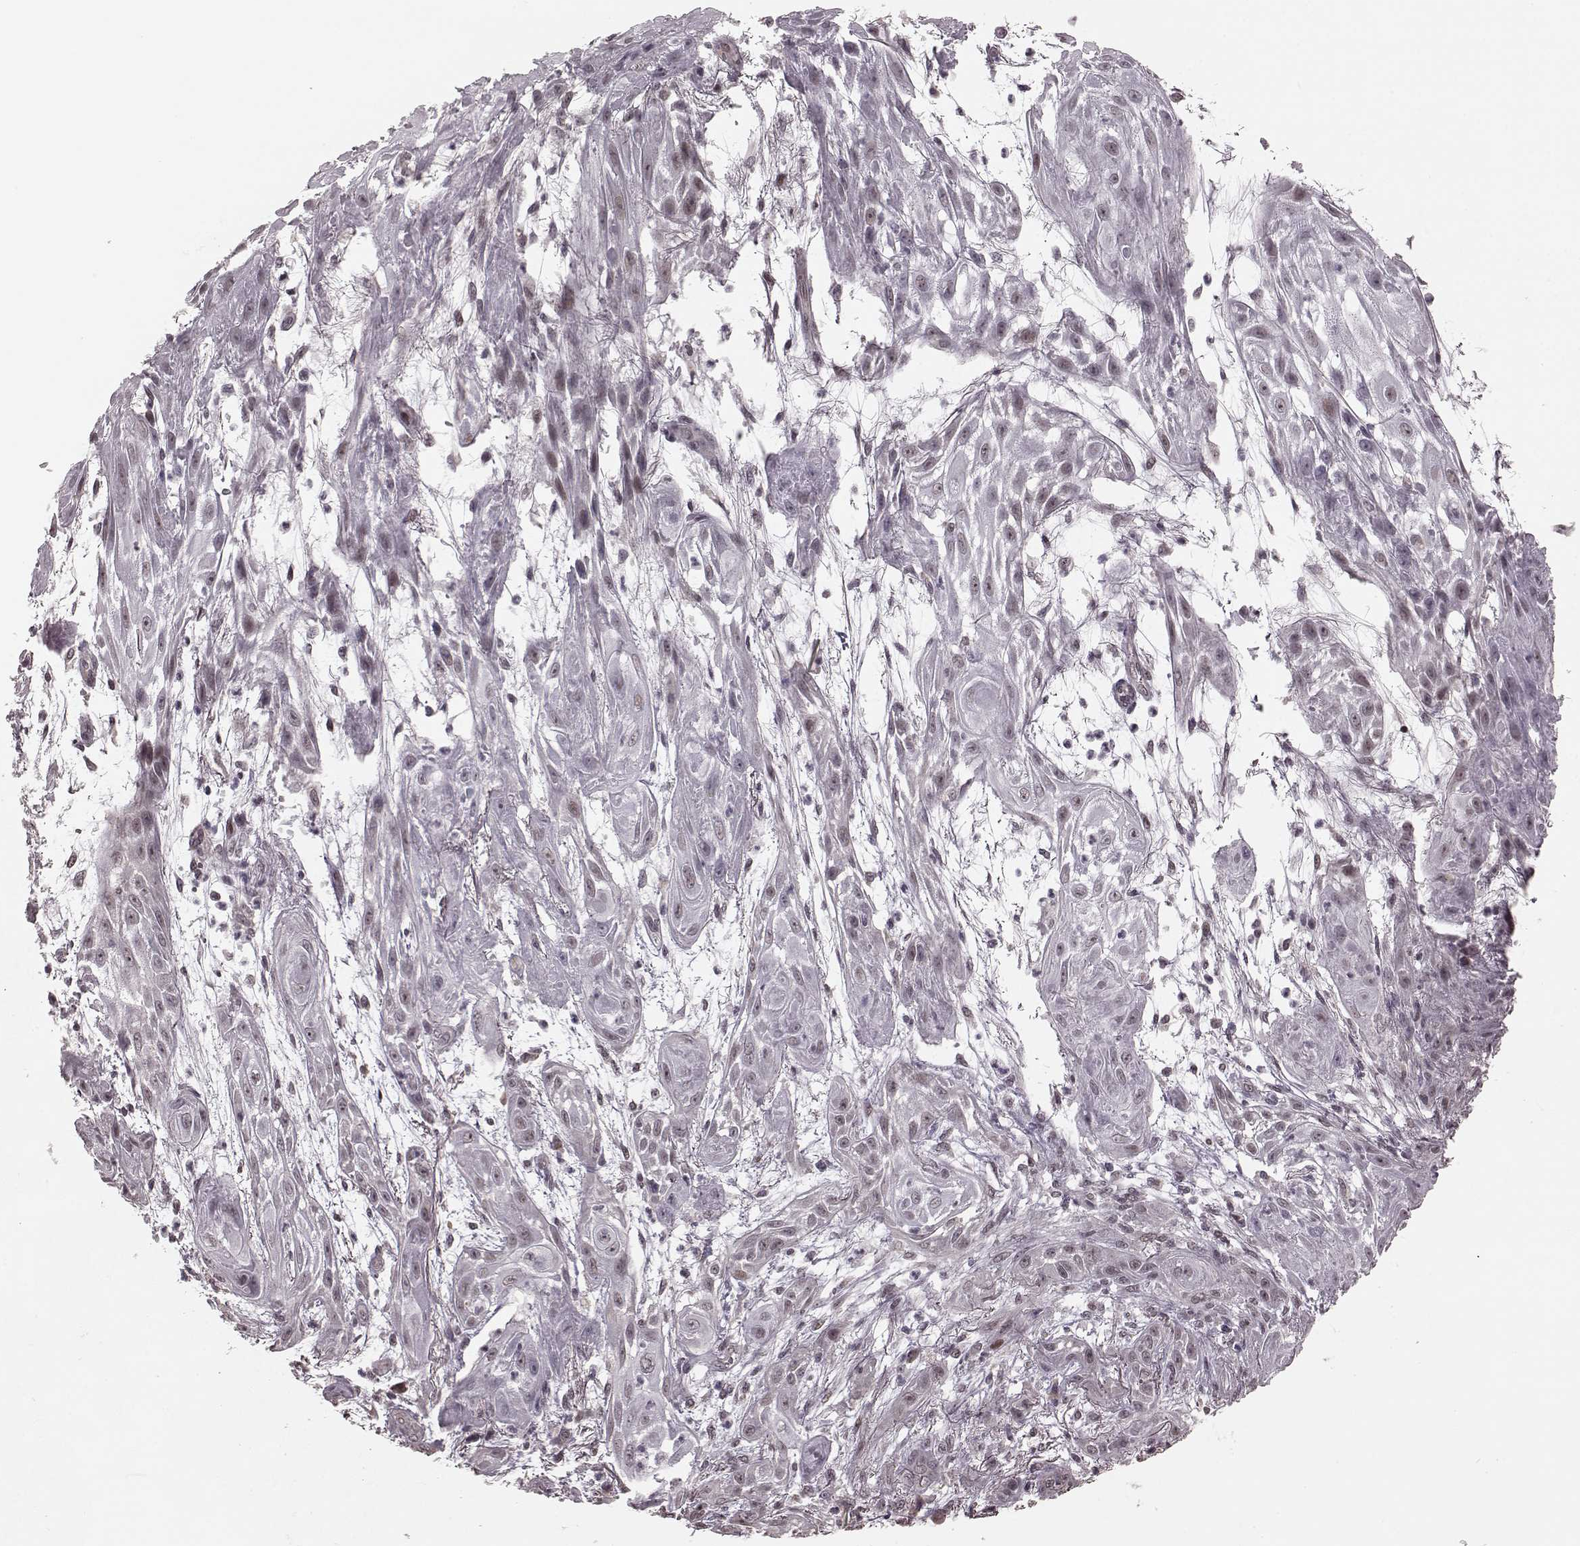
{"staining": {"intensity": "weak", "quantity": ">75%", "location": "nuclear"}, "tissue": "skin cancer", "cell_type": "Tumor cells", "image_type": "cancer", "snomed": [{"axis": "morphology", "description": "Squamous cell carcinoma, NOS"}, {"axis": "topography", "description": "Skin"}], "caption": "This is an image of immunohistochemistry (IHC) staining of skin cancer, which shows weak expression in the nuclear of tumor cells.", "gene": "PLCB4", "patient": {"sex": "male", "age": 62}}